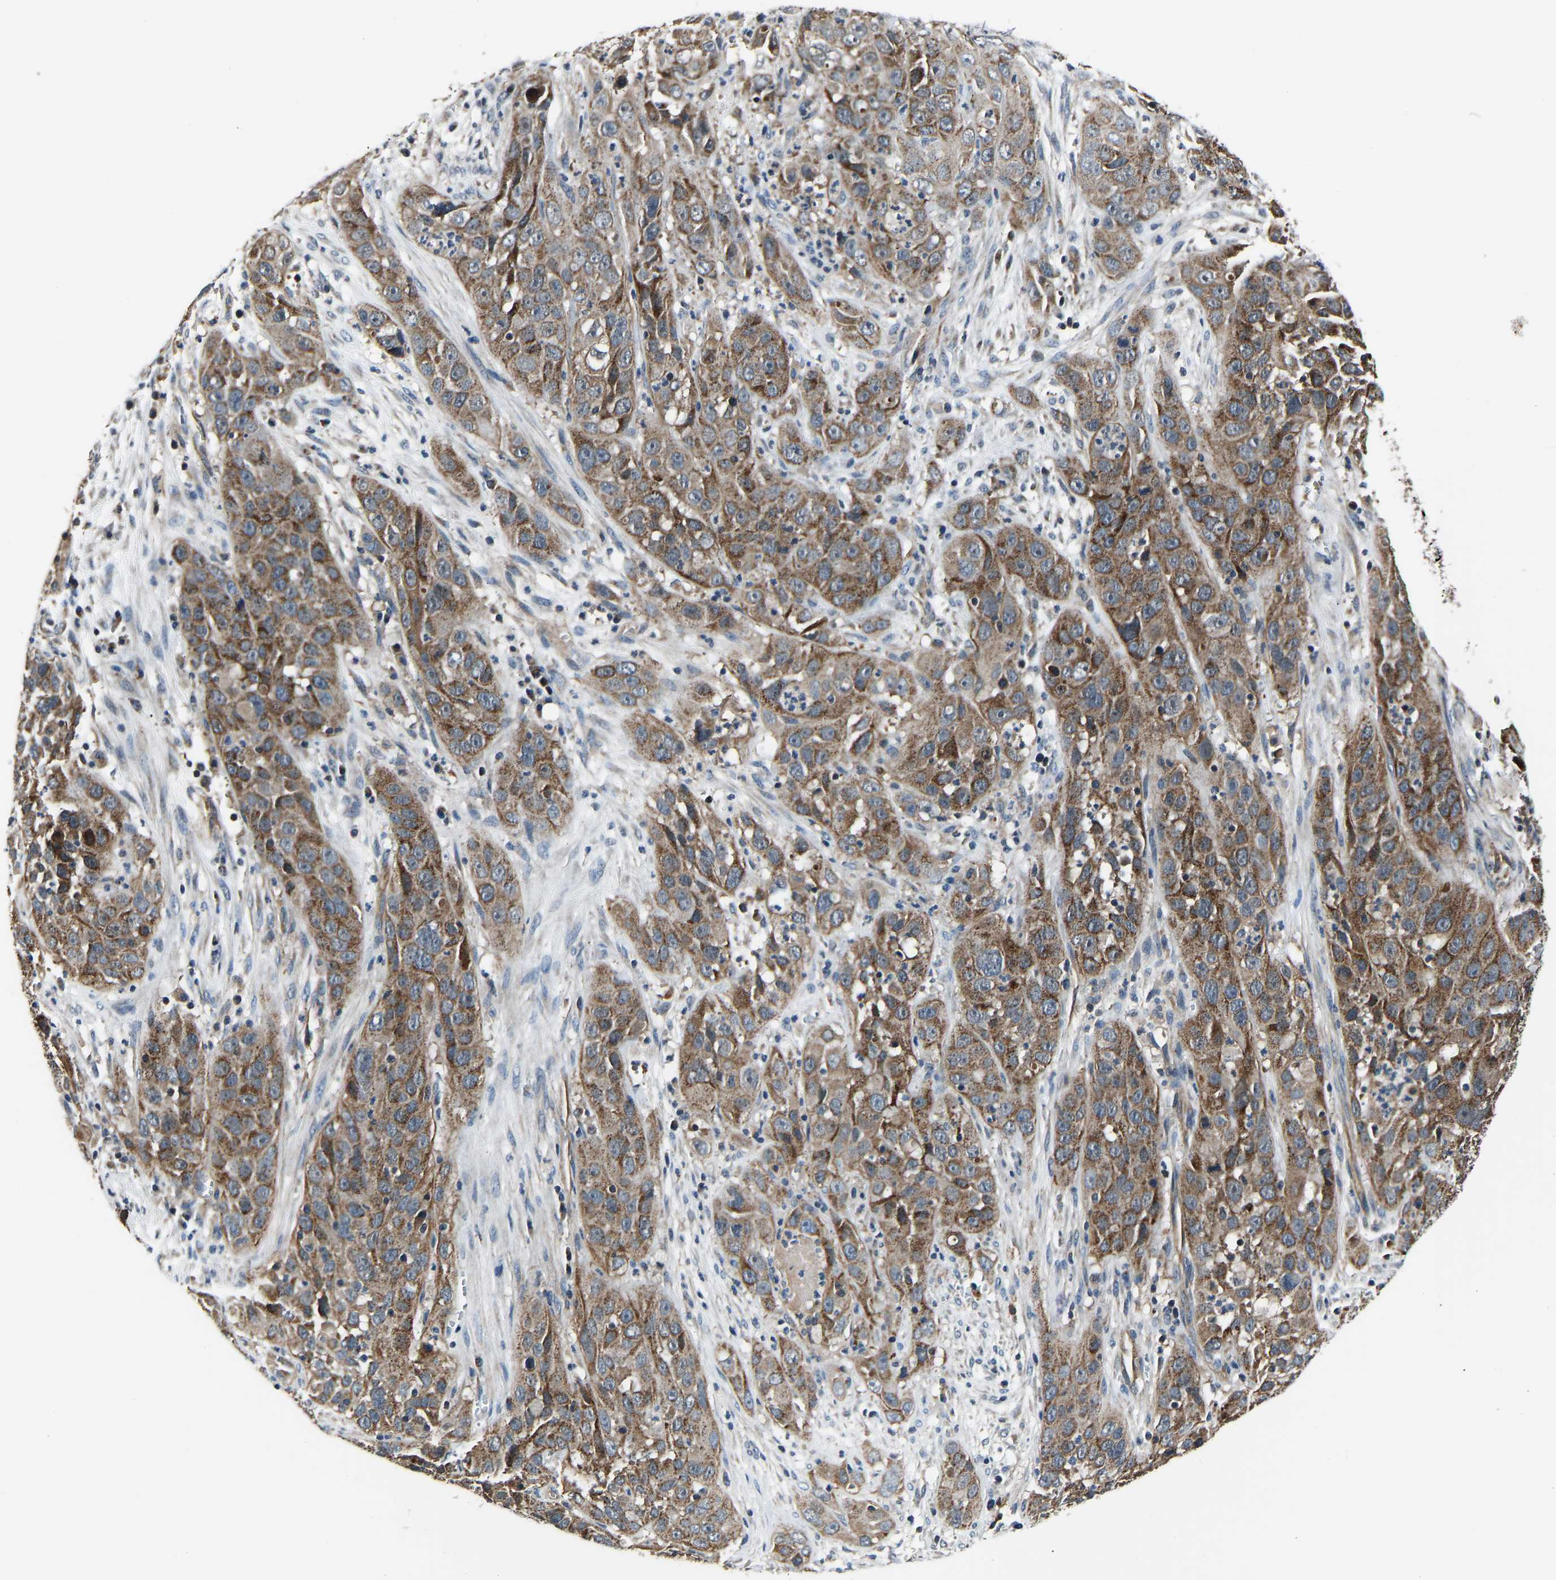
{"staining": {"intensity": "moderate", "quantity": ">75%", "location": "cytoplasmic/membranous"}, "tissue": "cervical cancer", "cell_type": "Tumor cells", "image_type": "cancer", "snomed": [{"axis": "morphology", "description": "Squamous cell carcinoma, NOS"}, {"axis": "topography", "description": "Cervix"}], "caption": "This micrograph exhibits IHC staining of cervical cancer (squamous cell carcinoma), with medium moderate cytoplasmic/membranous positivity in approximately >75% of tumor cells.", "gene": "GGCT", "patient": {"sex": "female", "age": 32}}